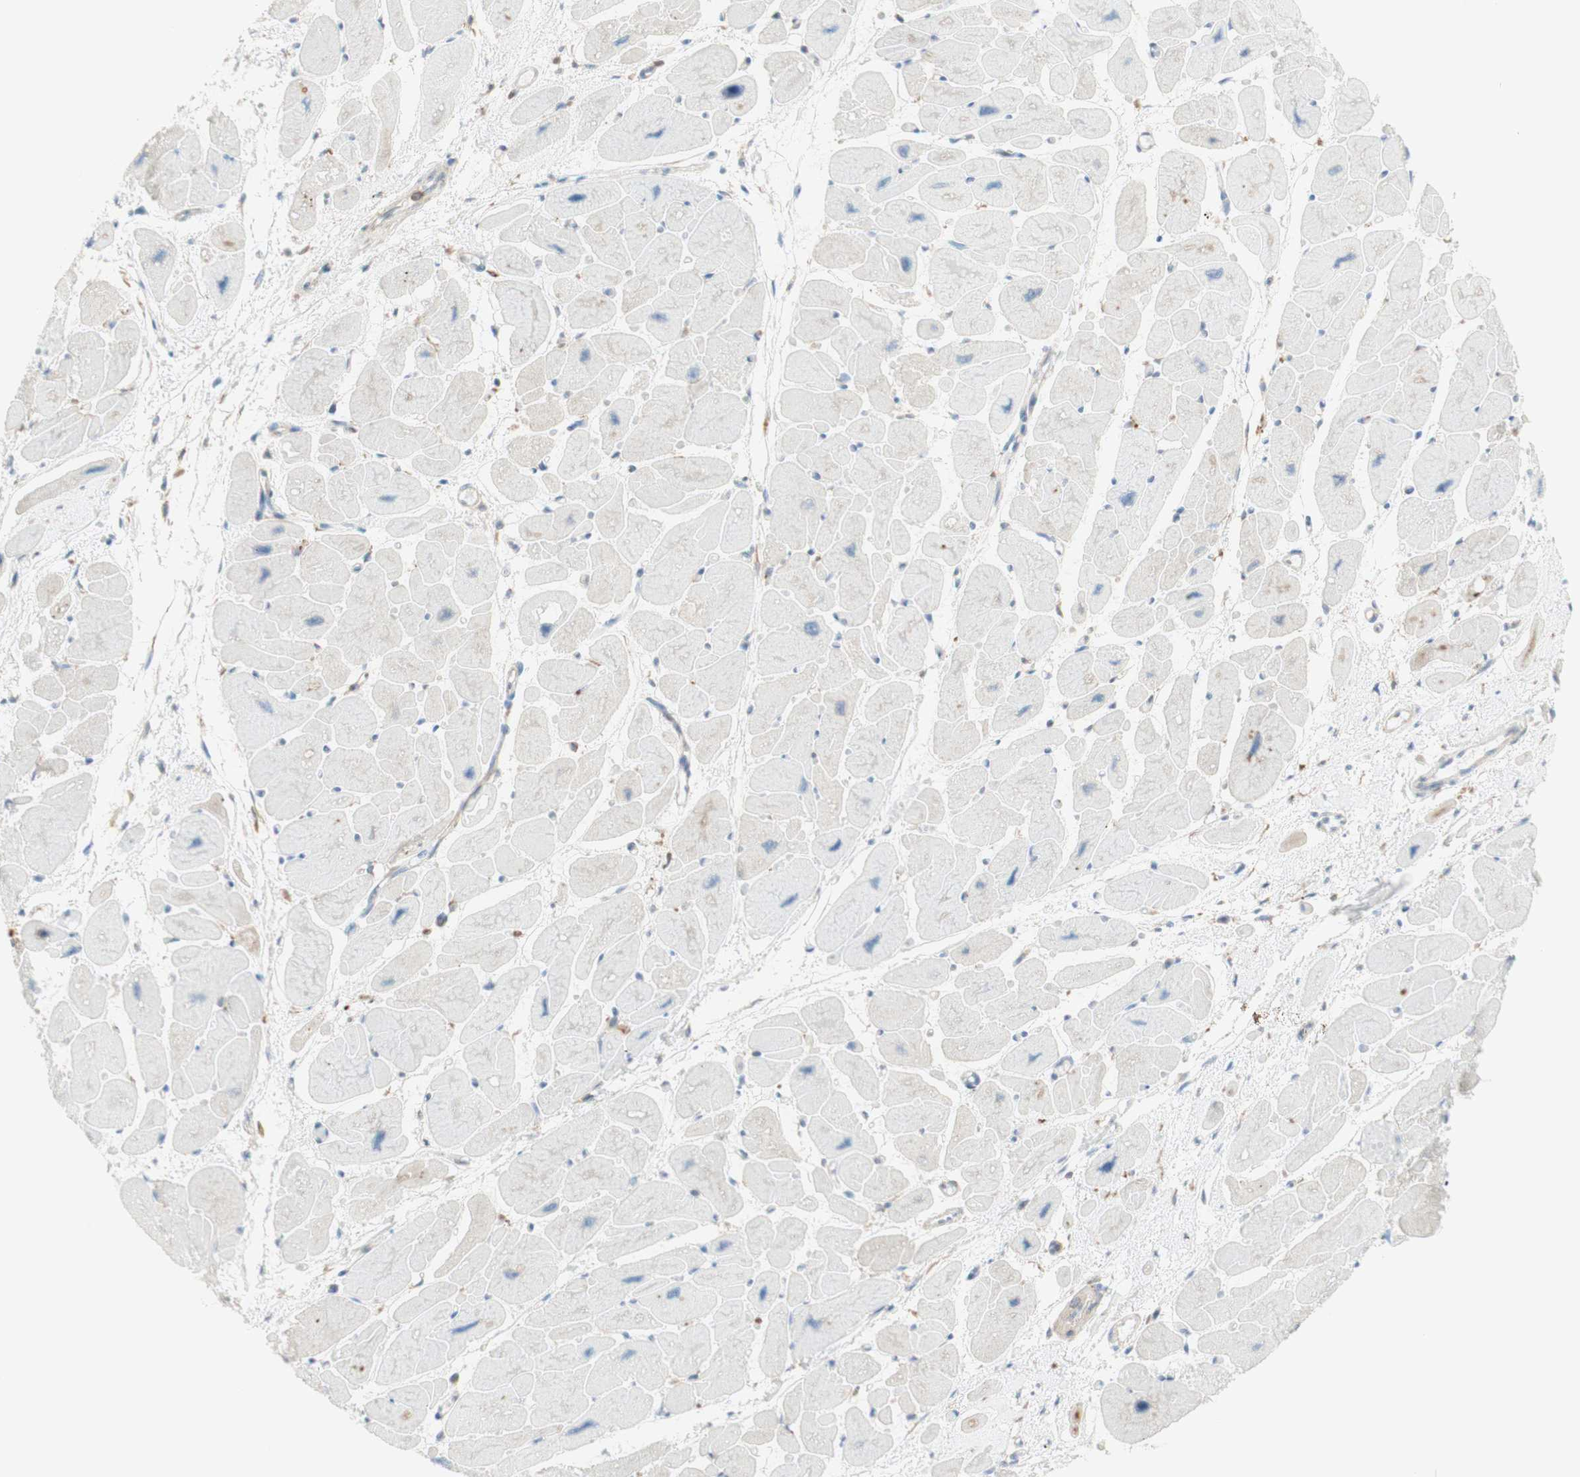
{"staining": {"intensity": "negative", "quantity": "none", "location": "none"}, "tissue": "heart muscle", "cell_type": "Cardiomyocytes", "image_type": "normal", "snomed": [{"axis": "morphology", "description": "Normal tissue, NOS"}, {"axis": "topography", "description": "Heart"}], "caption": "High magnification brightfield microscopy of benign heart muscle stained with DAB (3,3'-diaminobenzidine) (brown) and counterstained with hematoxylin (blue): cardiomyocytes show no significant positivity.", "gene": "MANF", "patient": {"sex": "female", "age": 54}}